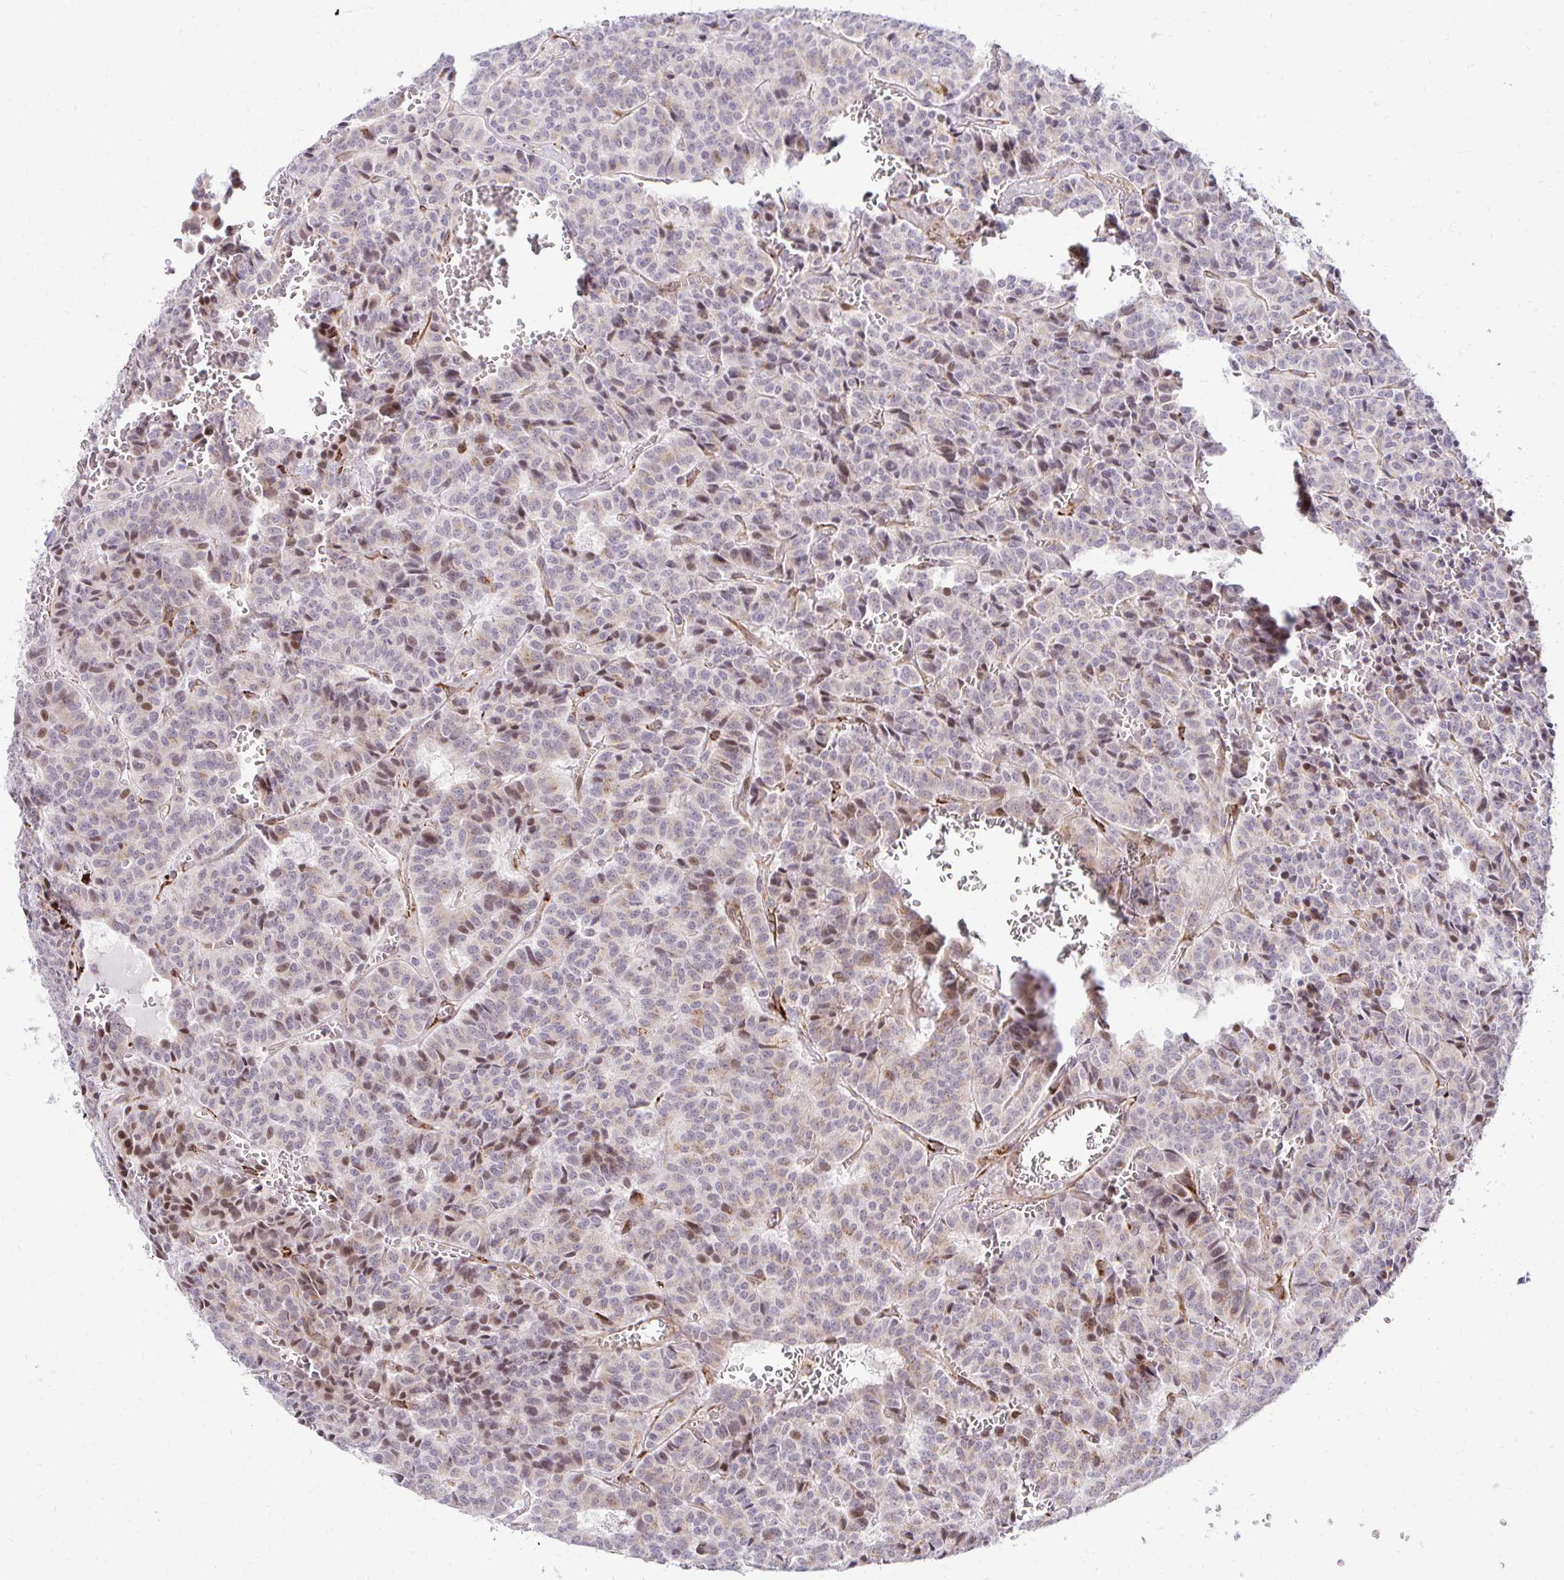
{"staining": {"intensity": "moderate", "quantity": "25%-75%", "location": "nuclear"}, "tissue": "carcinoid", "cell_type": "Tumor cells", "image_type": "cancer", "snomed": [{"axis": "morphology", "description": "Carcinoid, malignant, NOS"}, {"axis": "topography", "description": "Lung"}], "caption": "High-power microscopy captured an immunohistochemistry image of carcinoid, revealing moderate nuclear staining in approximately 25%-75% of tumor cells.", "gene": "HPS1", "patient": {"sex": "male", "age": 70}}